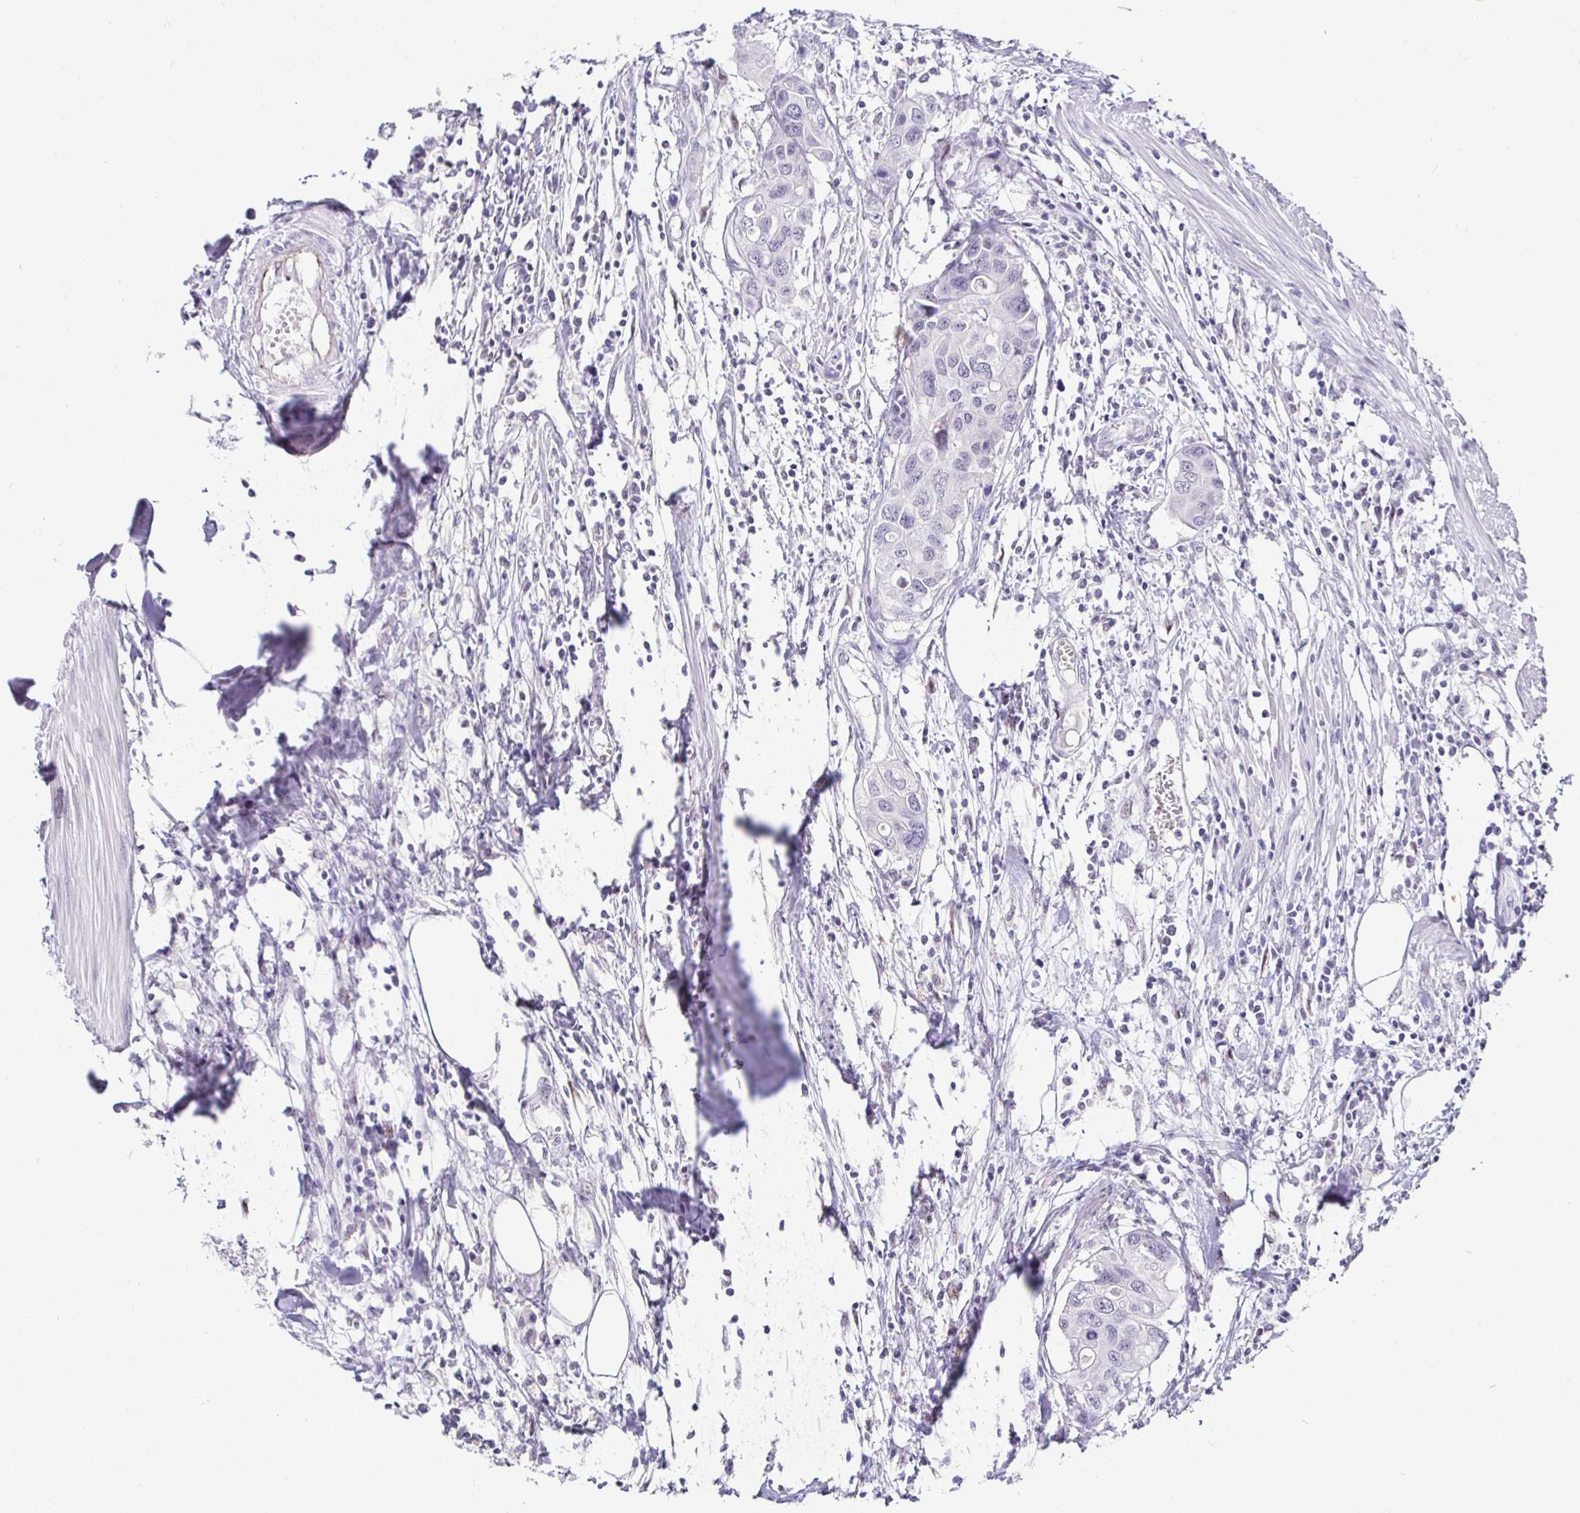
{"staining": {"intensity": "negative", "quantity": "none", "location": "none"}, "tissue": "colorectal cancer", "cell_type": "Tumor cells", "image_type": "cancer", "snomed": [{"axis": "morphology", "description": "Adenocarcinoma, NOS"}, {"axis": "topography", "description": "Colon"}], "caption": "This is a micrograph of IHC staining of colorectal adenocarcinoma, which shows no positivity in tumor cells.", "gene": "NUP188", "patient": {"sex": "male", "age": 77}}